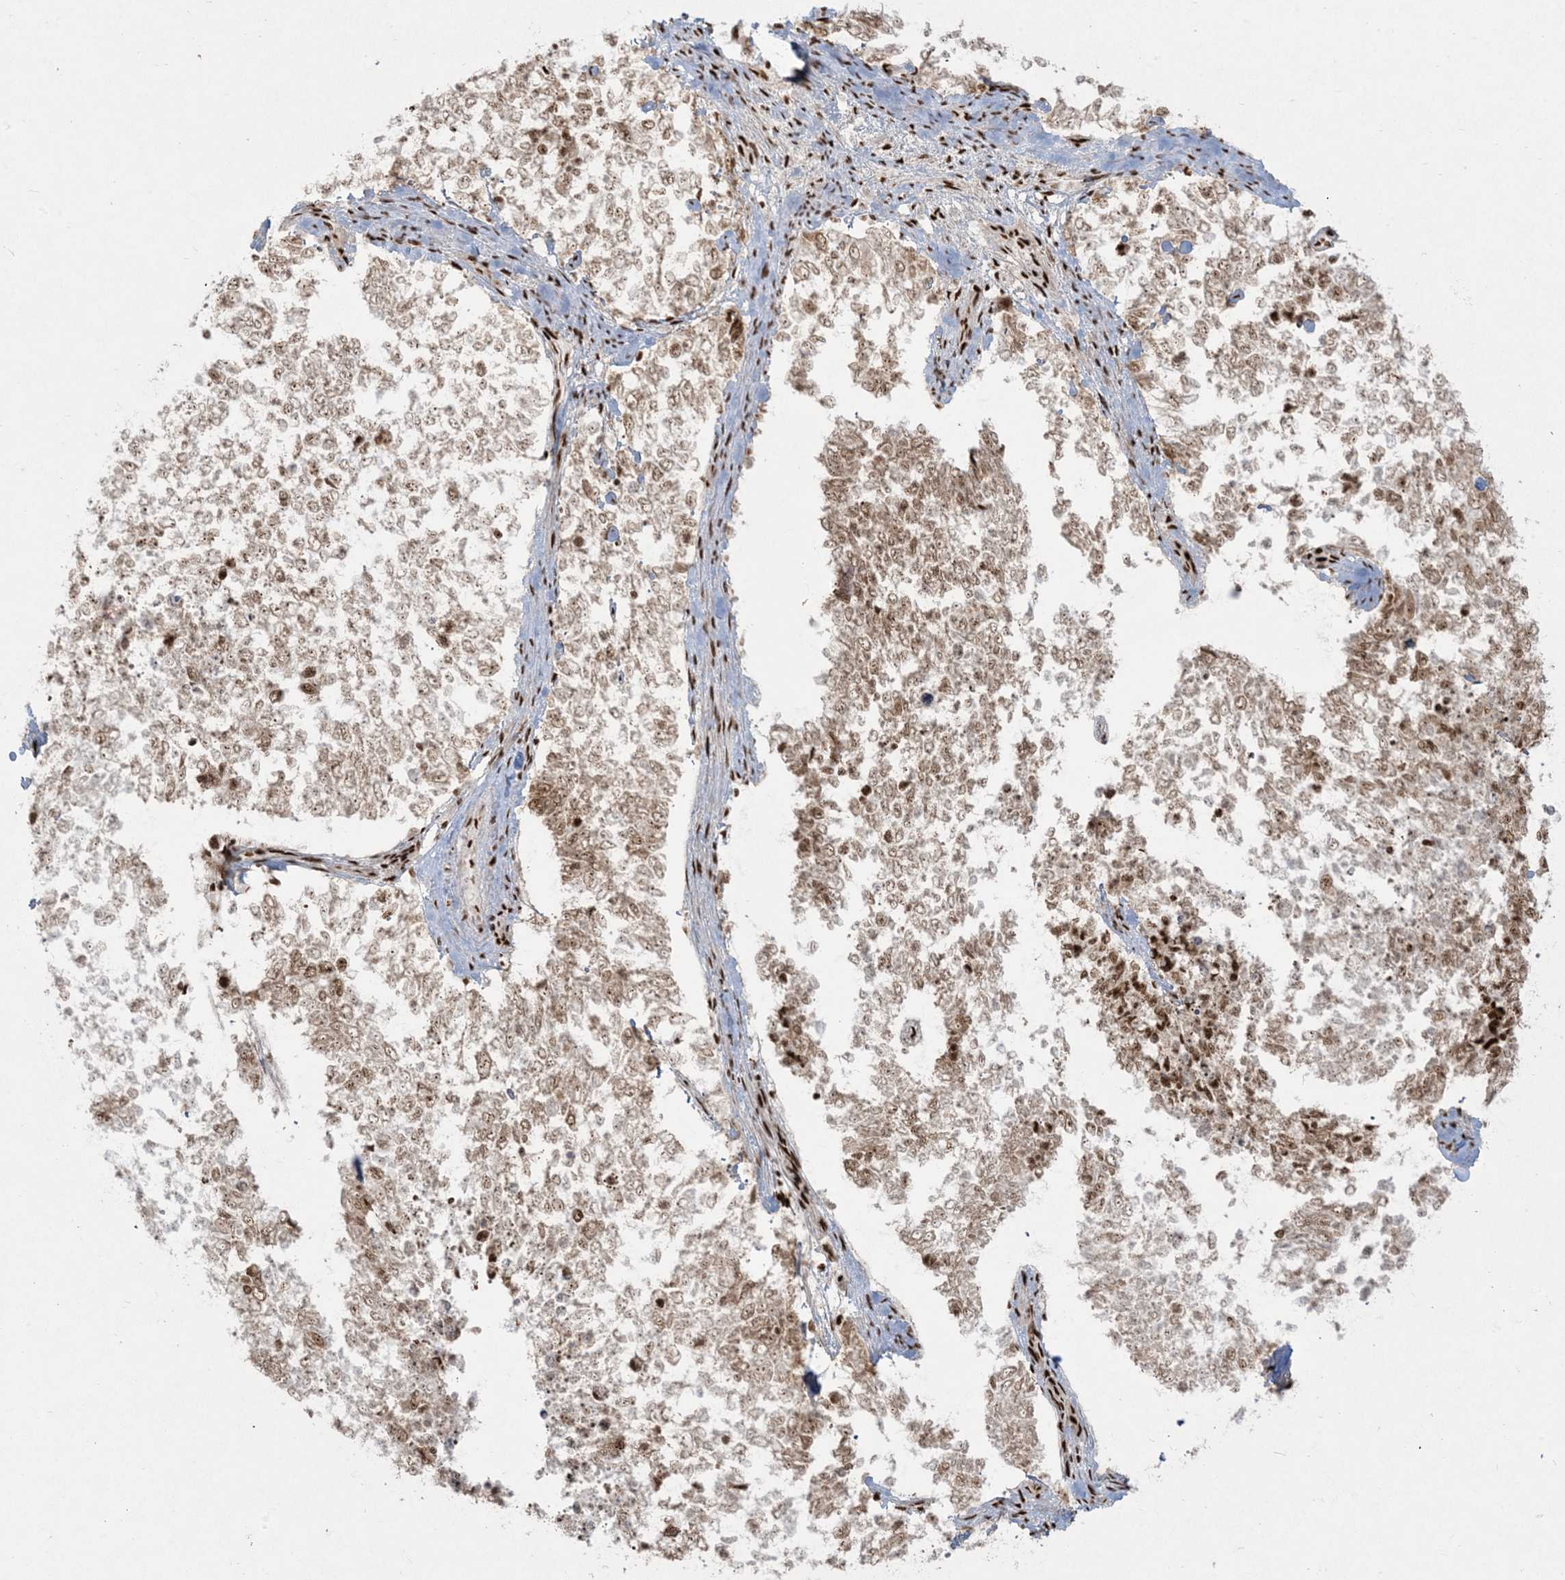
{"staining": {"intensity": "moderate", "quantity": ">75%", "location": "nuclear"}, "tissue": "cervical cancer", "cell_type": "Tumor cells", "image_type": "cancer", "snomed": [{"axis": "morphology", "description": "Squamous cell carcinoma, NOS"}, {"axis": "topography", "description": "Cervix"}], "caption": "The photomicrograph demonstrates immunohistochemical staining of cervical cancer (squamous cell carcinoma). There is moderate nuclear expression is seen in about >75% of tumor cells.", "gene": "RBM10", "patient": {"sex": "female", "age": 63}}